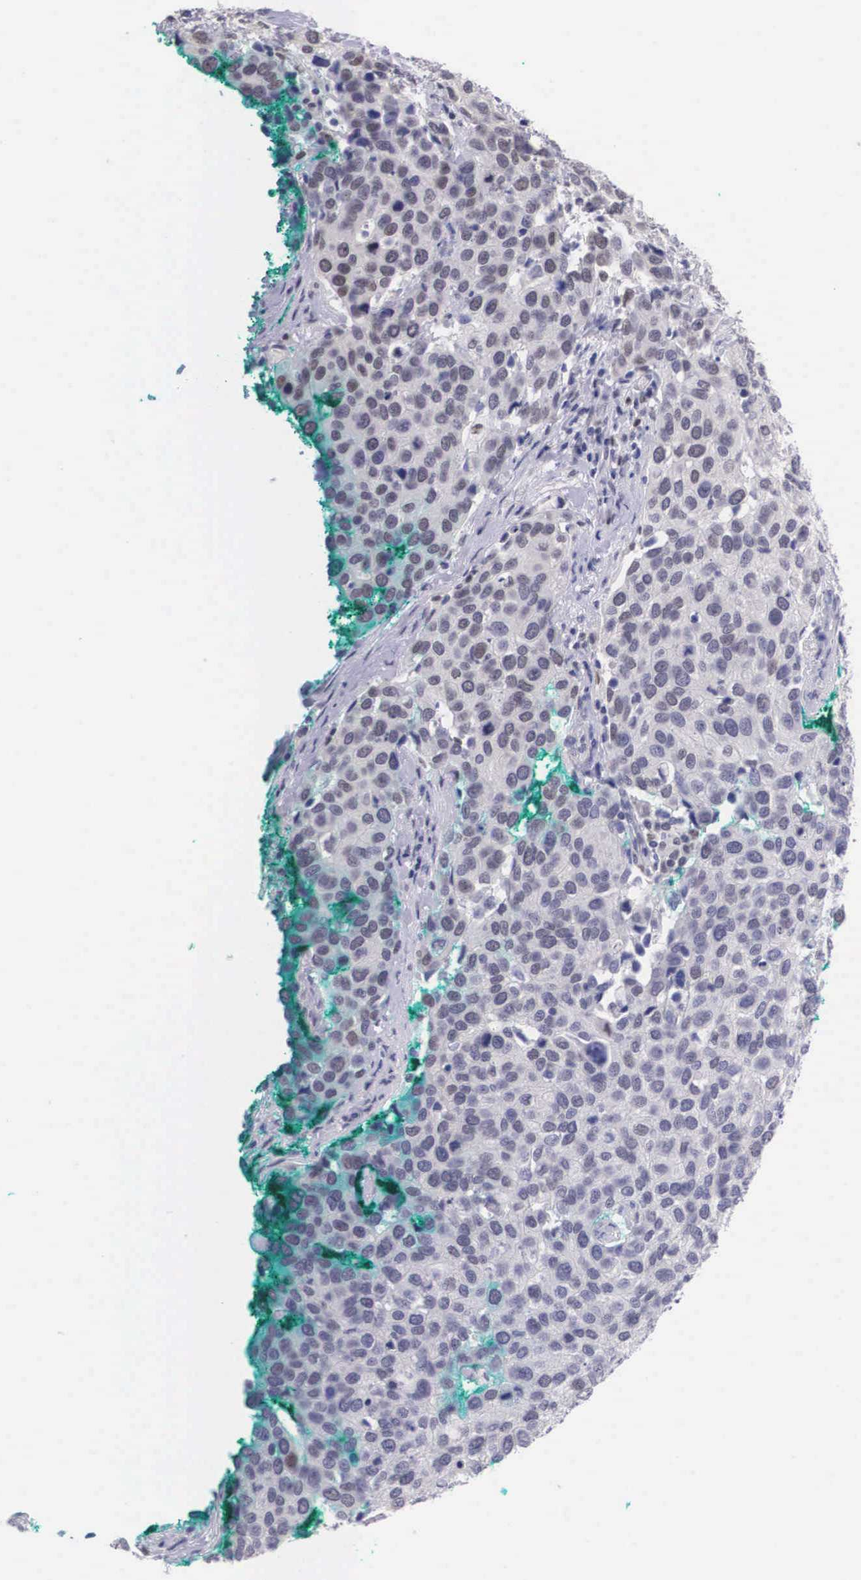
{"staining": {"intensity": "negative", "quantity": "none", "location": "none"}, "tissue": "cervical cancer", "cell_type": "Tumor cells", "image_type": "cancer", "snomed": [{"axis": "morphology", "description": "Squamous cell carcinoma, NOS"}, {"axis": "topography", "description": "Cervix"}], "caption": "Tumor cells show no significant staining in cervical cancer (squamous cell carcinoma).", "gene": "ETV6", "patient": {"sex": "female", "age": 54}}